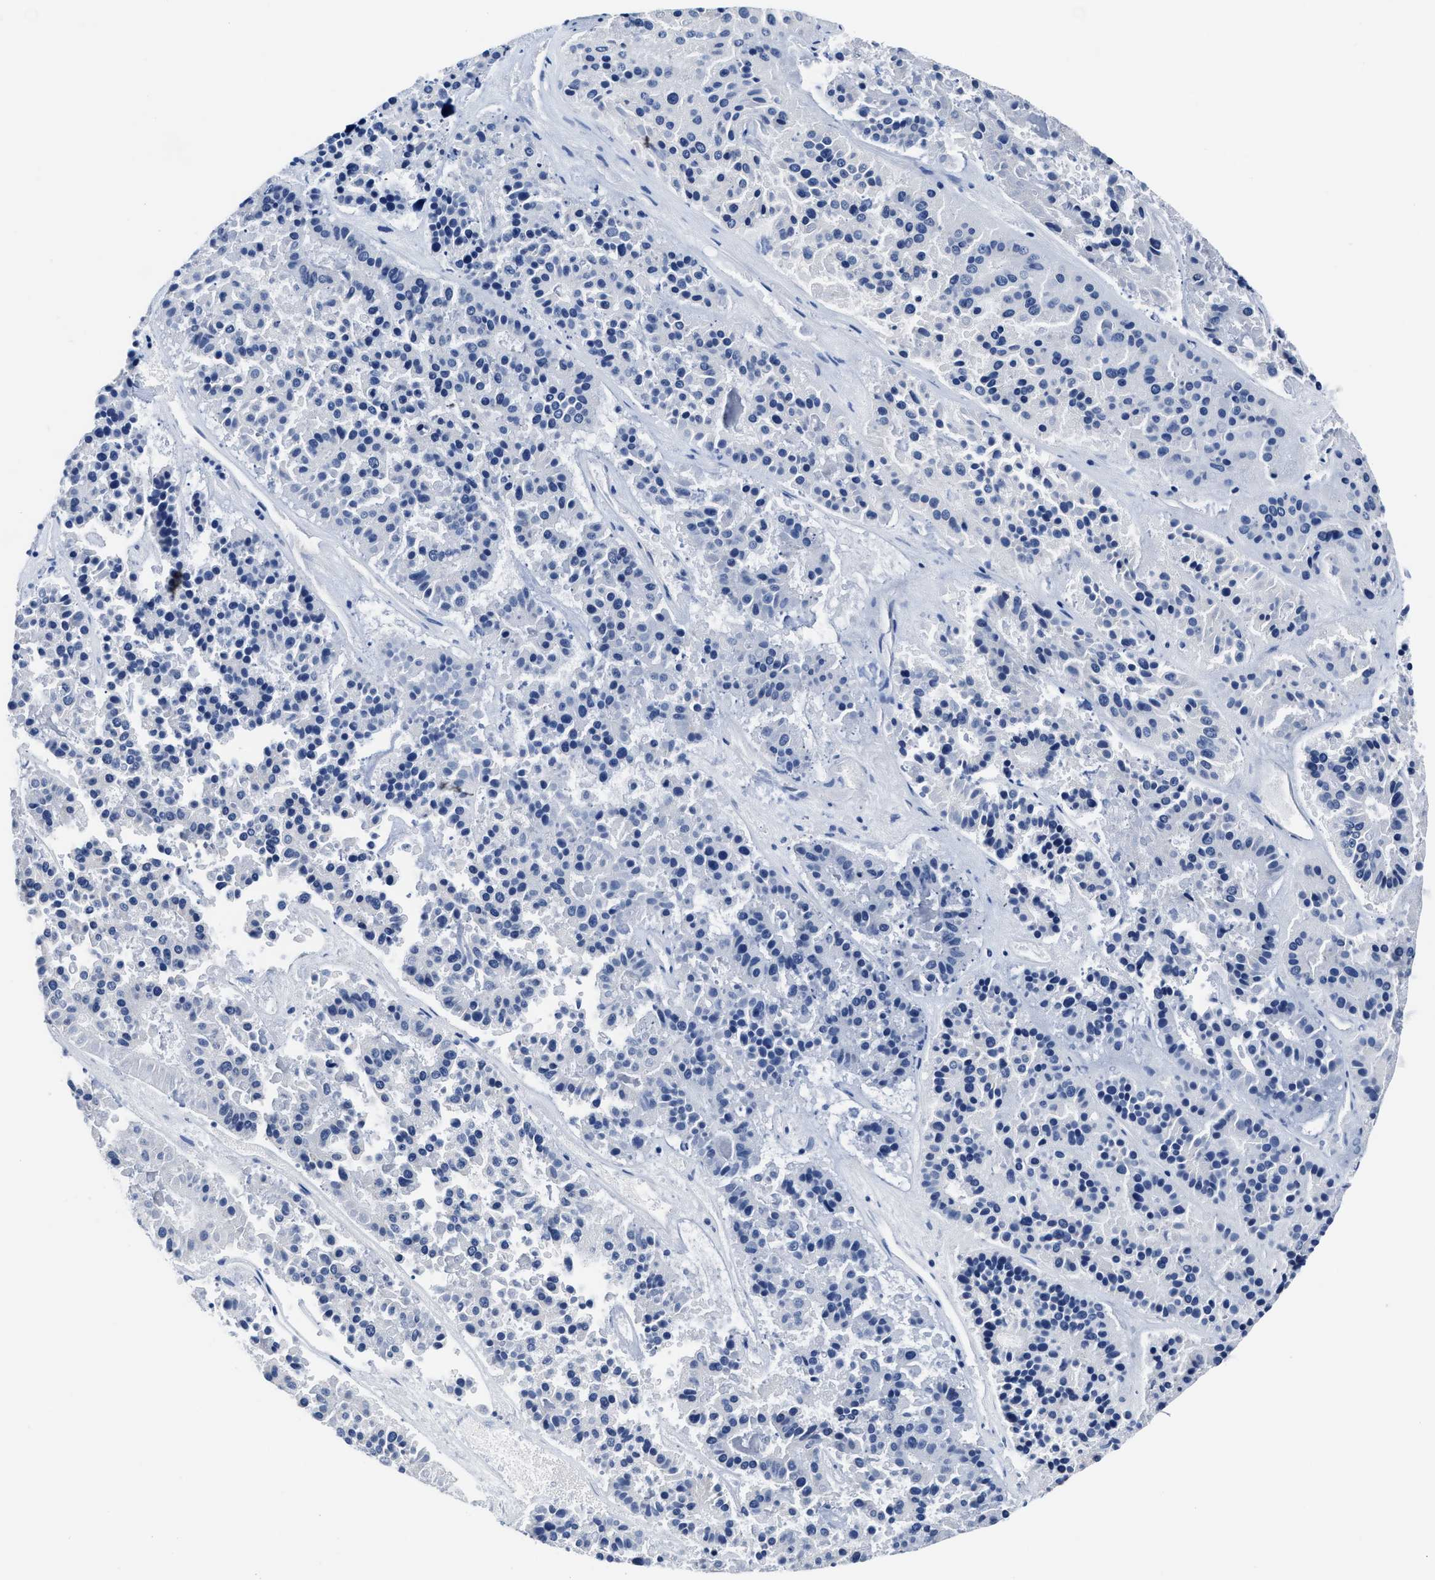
{"staining": {"intensity": "negative", "quantity": "none", "location": "none"}, "tissue": "pancreatic cancer", "cell_type": "Tumor cells", "image_type": "cancer", "snomed": [{"axis": "morphology", "description": "Adenocarcinoma, NOS"}, {"axis": "topography", "description": "Pancreas"}], "caption": "High magnification brightfield microscopy of pancreatic cancer (adenocarcinoma) stained with DAB (3,3'-diaminobenzidine) (brown) and counterstained with hematoxylin (blue): tumor cells show no significant expression.", "gene": "KCNMB3", "patient": {"sex": "male", "age": 50}}